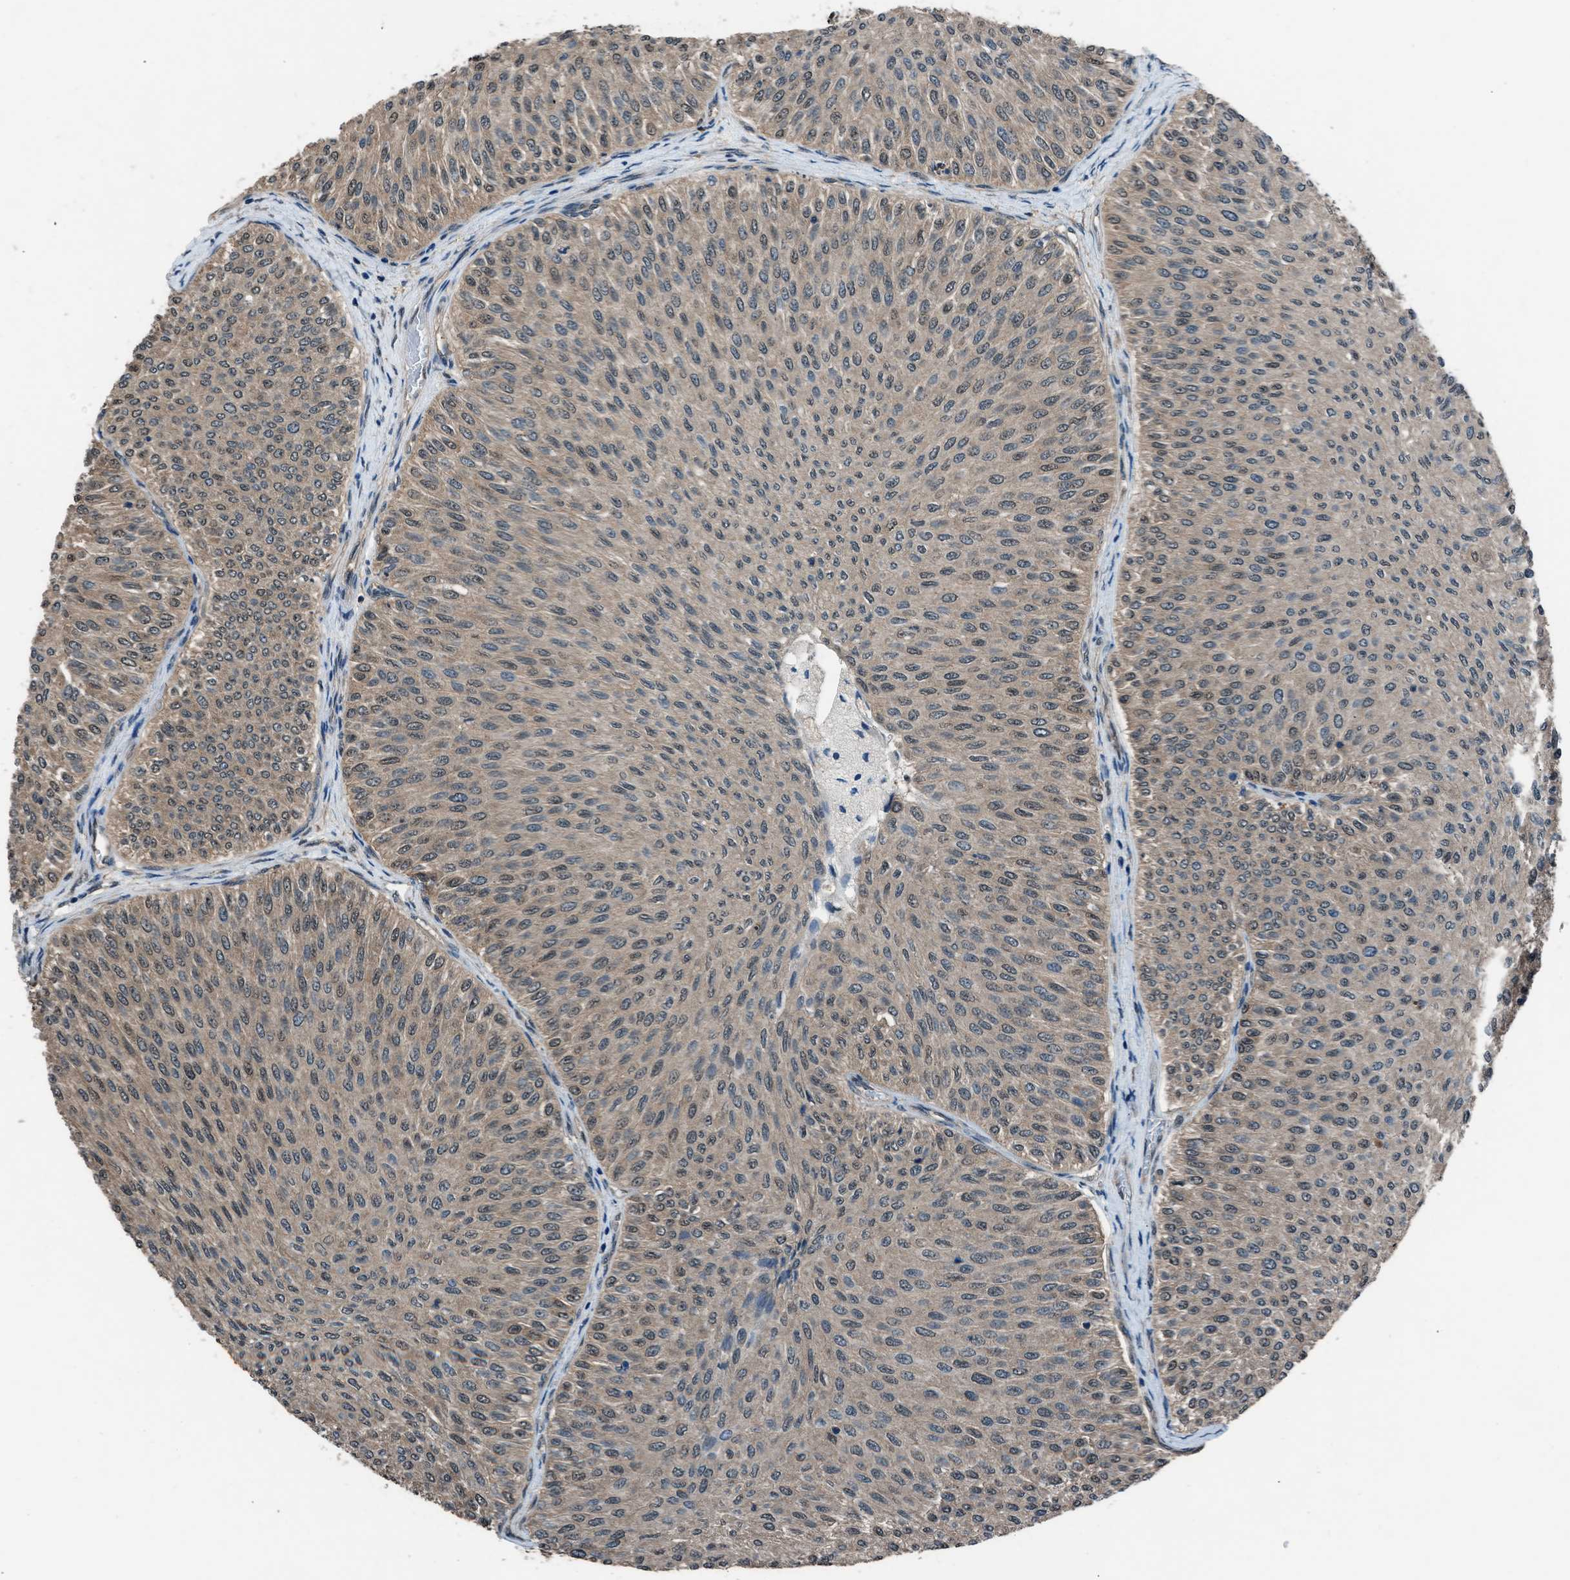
{"staining": {"intensity": "weak", "quantity": ">75%", "location": "cytoplasmic/membranous,nuclear"}, "tissue": "urothelial cancer", "cell_type": "Tumor cells", "image_type": "cancer", "snomed": [{"axis": "morphology", "description": "Urothelial carcinoma, Low grade"}, {"axis": "topography", "description": "Urinary bladder"}], "caption": "Brown immunohistochemical staining in human urothelial cancer shows weak cytoplasmic/membranous and nuclear staining in about >75% of tumor cells.", "gene": "YWHAG", "patient": {"sex": "male", "age": 78}}